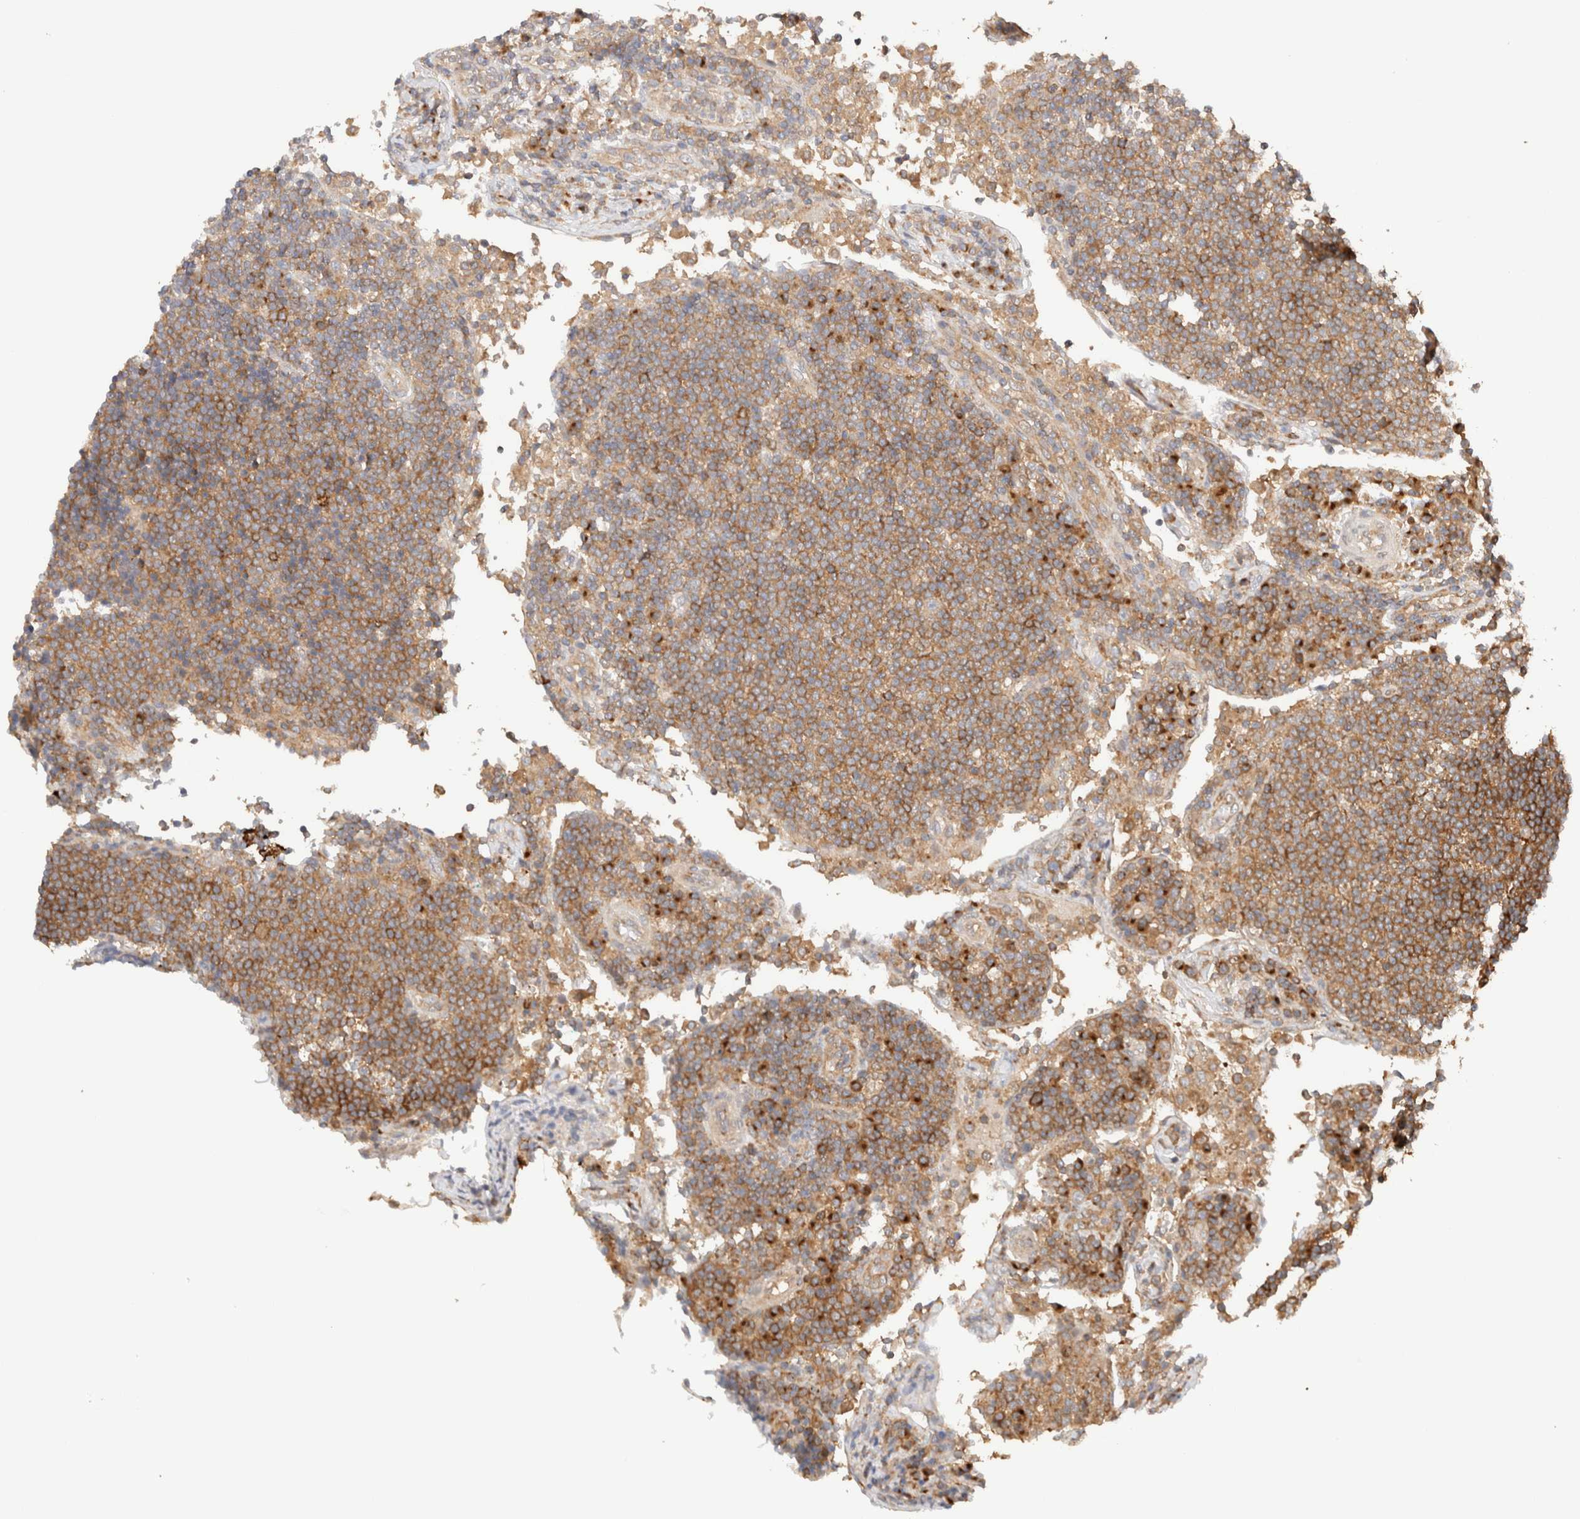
{"staining": {"intensity": "strong", "quantity": "<25%", "location": "cytoplasmic/membranous"}, "tissue": "lymph node", "cell_type": "Germinal center cells", "image_type": "normal", "snomed": [{"axis": "morphology", "description": "Normal tissue, NOS"}, {"axis": "topography", "description": "Lymph node"}], "caption": "This histopathology image exhibits unremarkable lymph node stained with IHC to label a protein in brown. The cytoplasmic/membranous of germinal center cells show strong positivity for the protein. Nuclei are counter-stained blue.", "gene": "RABEP1", "patient": {"sex": "female", "age": 53}}